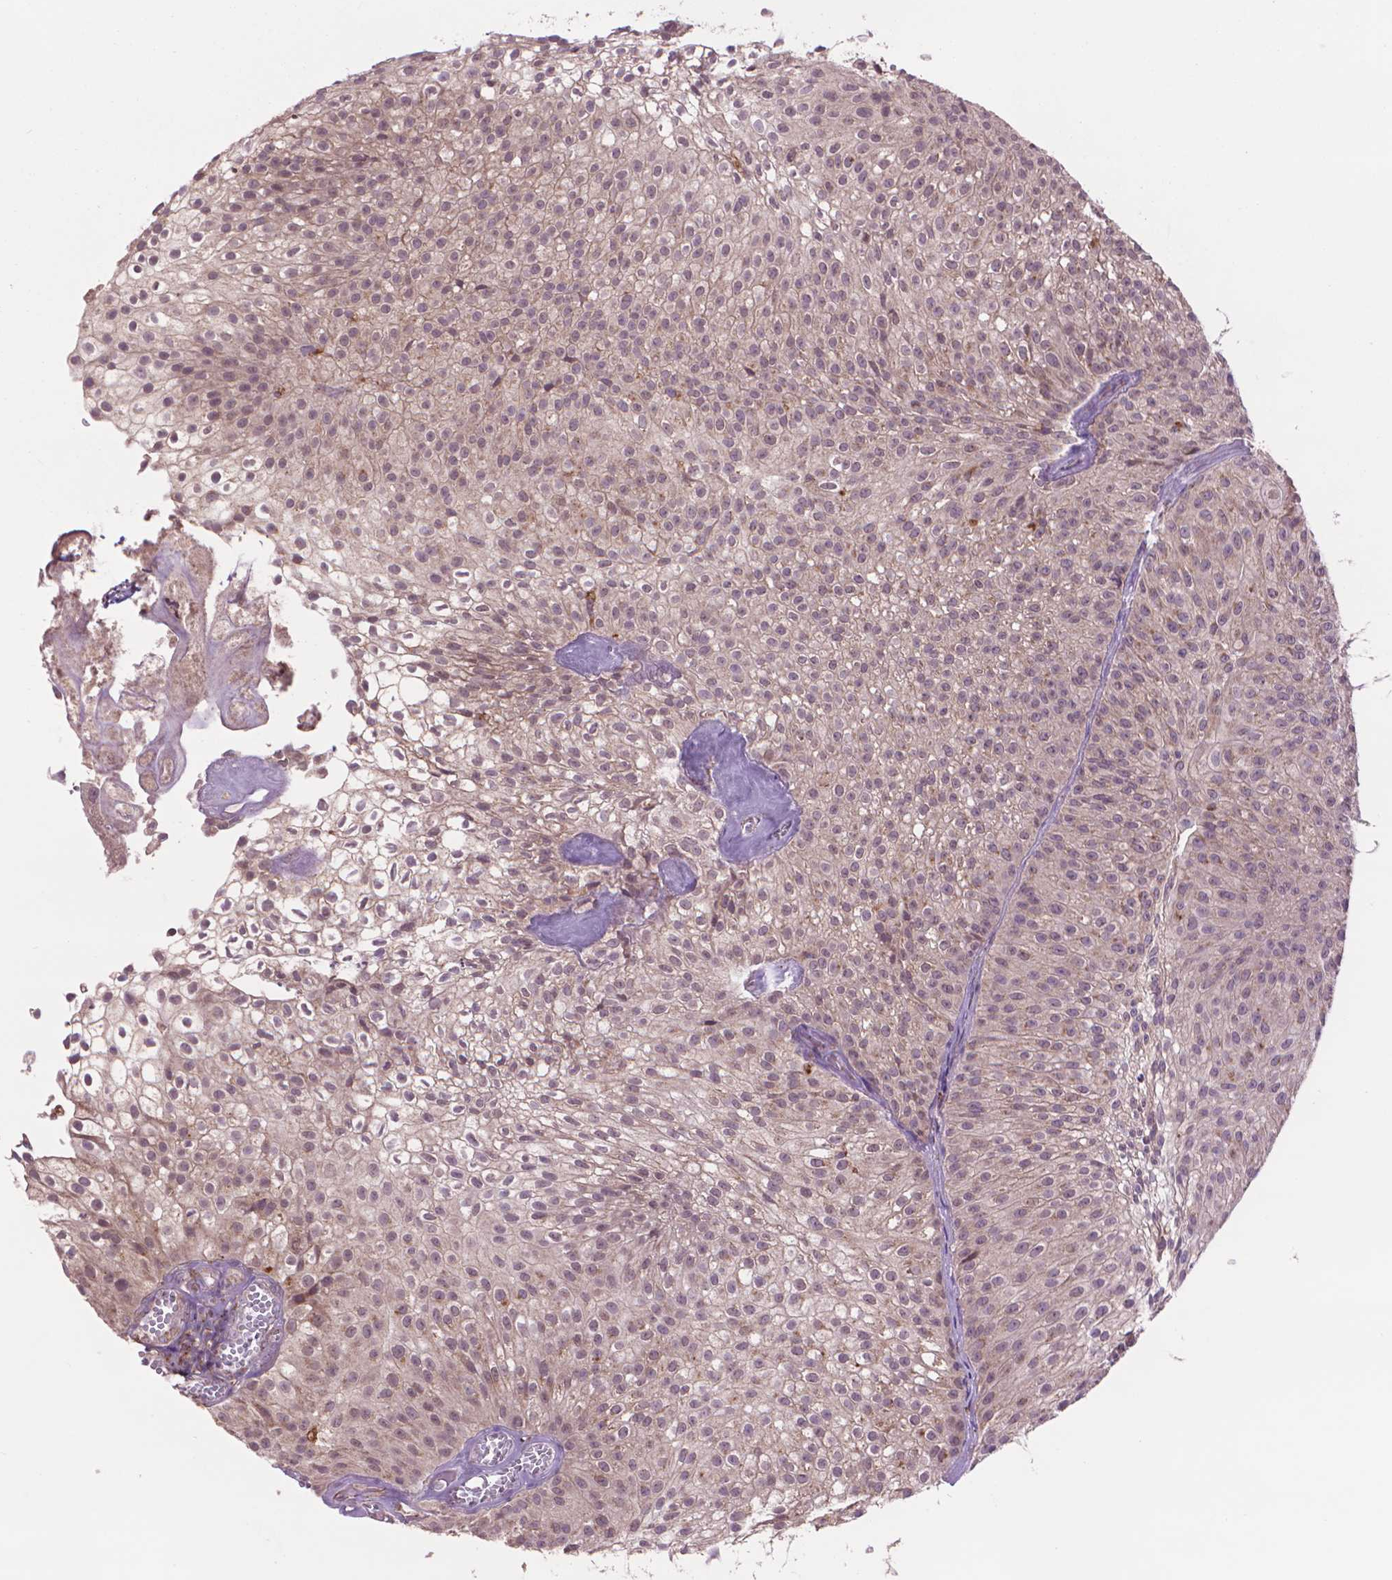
{"staining": {"intensity": "moderate", "quantity": "<25%", "location": "cytoplasmic/membranous"}, "tissue": "urothelial cancer", "cell_type": "Tumor cells", "image_type": "cancer", "snomed": [{"axis": "morphology", "description": "Urothelial carcinoma, Low grade"}, {"axis": "topography", "description": "Urinary bladder"}], "caption": "A brown stain labels moderate cytoplasmic/membranous staining of a protein in urothelial cancer tumor cells.", "gene": "GLB1", "patient": {"sex": "male", "age": 70}}